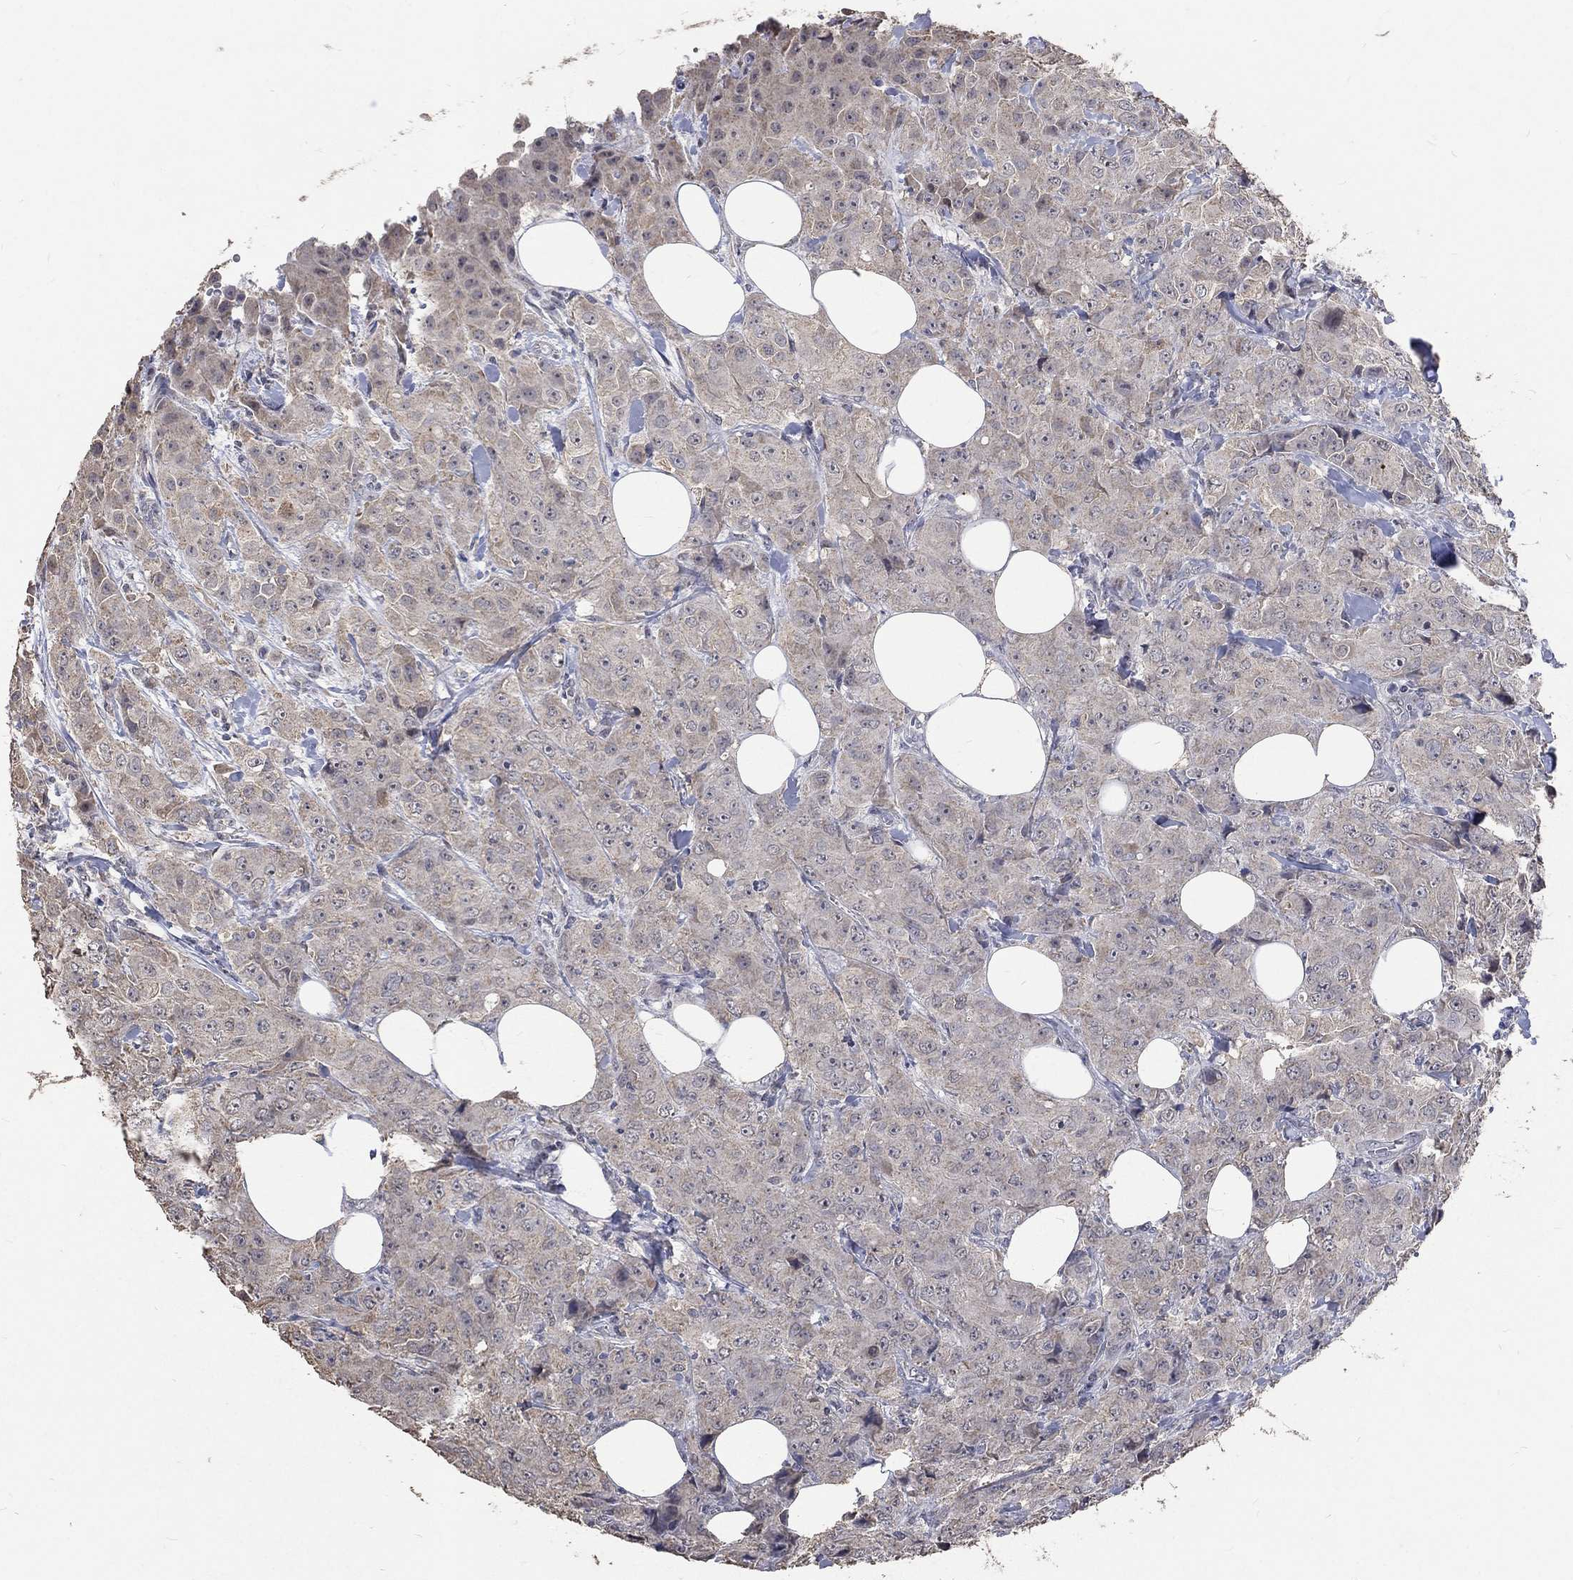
{"staining": {"intensity": "negative", "quantity": "none", "location": "none"}, "tissue": "breast cancer", "cell_type": "Tumor cells", "image_type": "cancer", "snomed": [{"axis": "morphology", "description": "Duct carcinoma"}, {"axis": "topography", "description": "Breast"}], "caption": "Immunohistochemical staining of human breast cancer reveals no significant expression in tumor cells.", "gene": "SPATA33", "patient": {"sex": "female", "age": 43}}